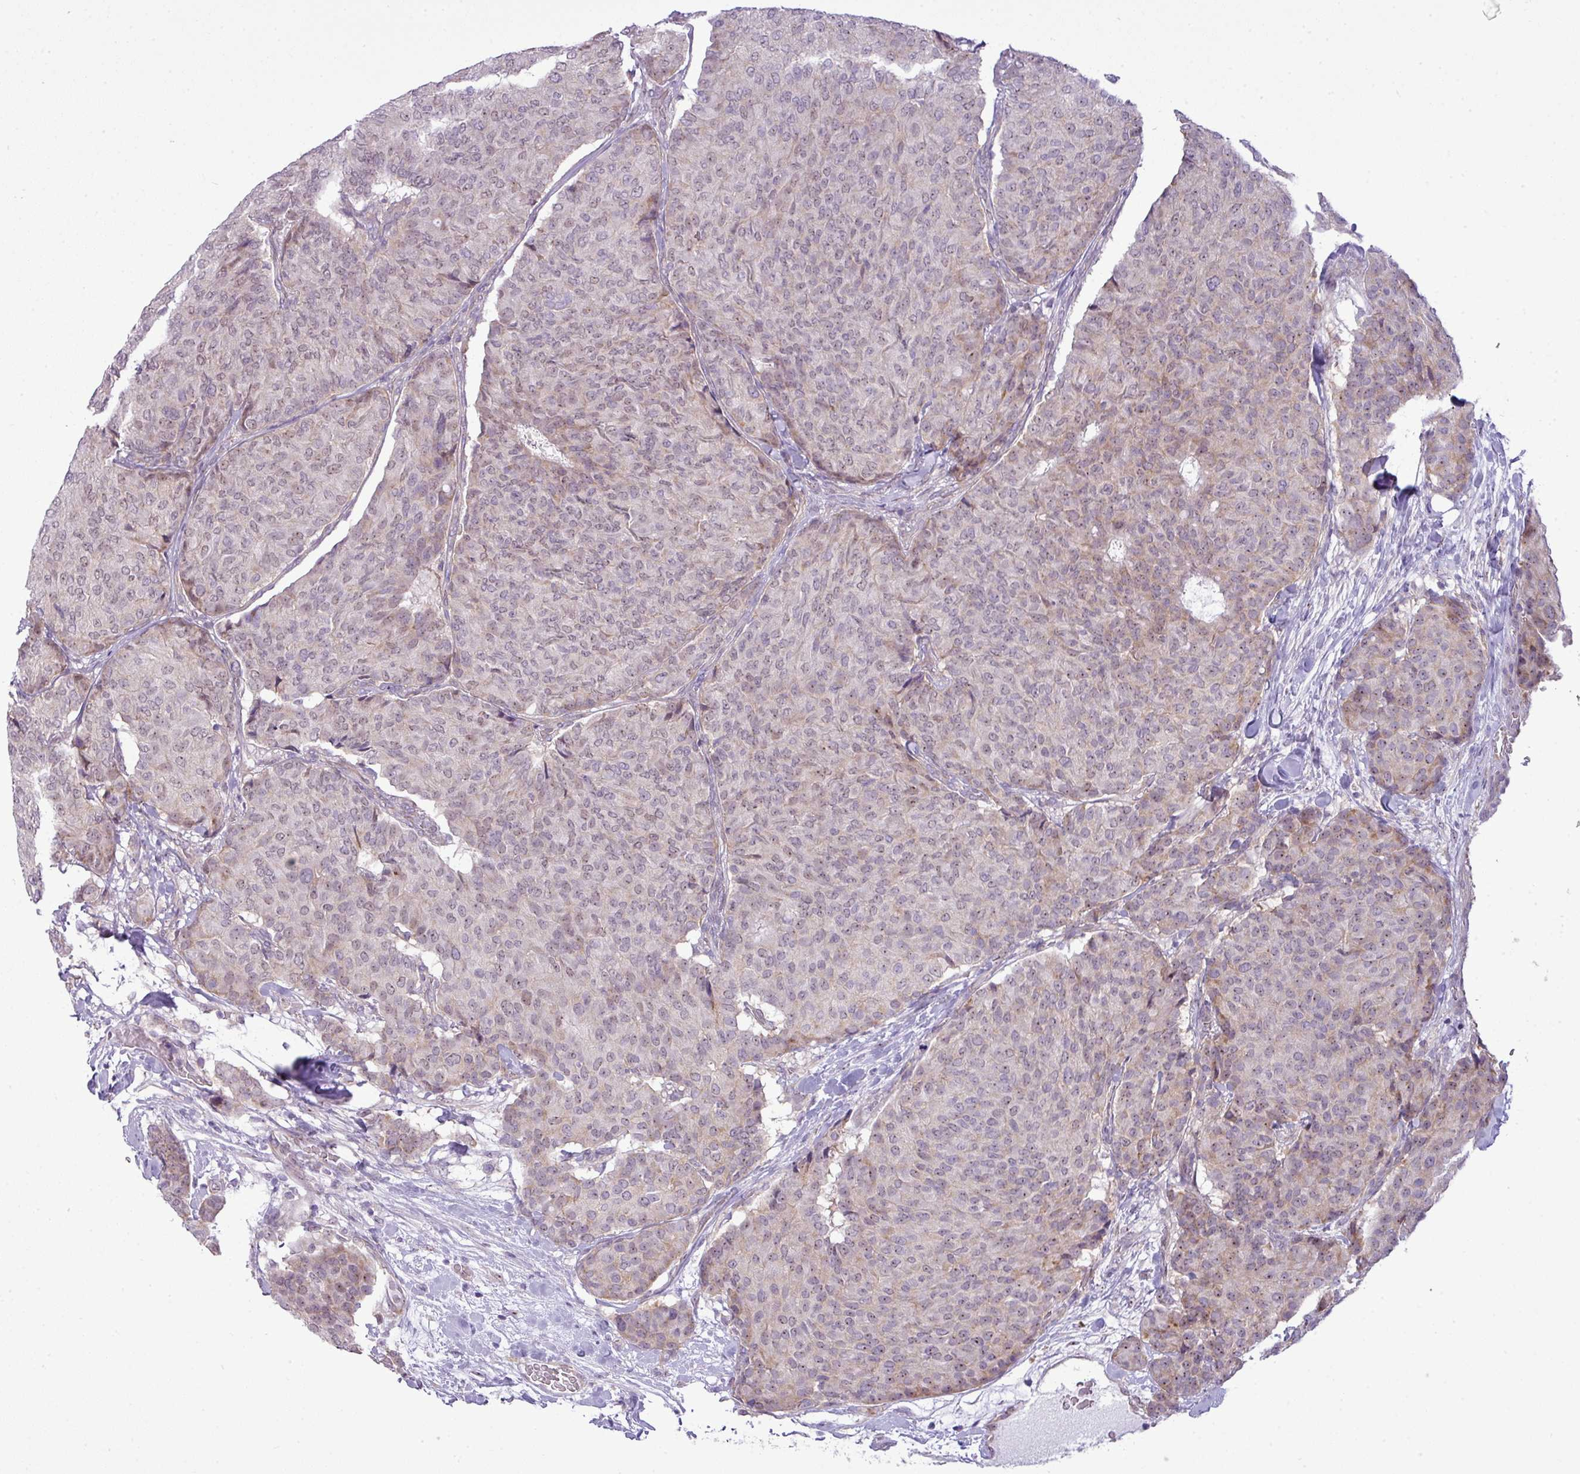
{"staining": {"intensity": "weak", "quantity": "25%-75%", "location": "cytoplasmic/membranous"}, "tissue": "breast cancer", "cell_type": "Tumor cells", "image_type": "cancer", "snomed": [{"axis": "morphology", "description": "Duct carcinoma"}, {"axis": "topography", "description": "Breast"}], "caption": "Invasive ductal carcinoma (breast) stained for a protein shows weak cytoplasmic/membranous positivity in tumor cells.", "gene": "MAK16", "patient": {"sex": "female", "age": 75}}